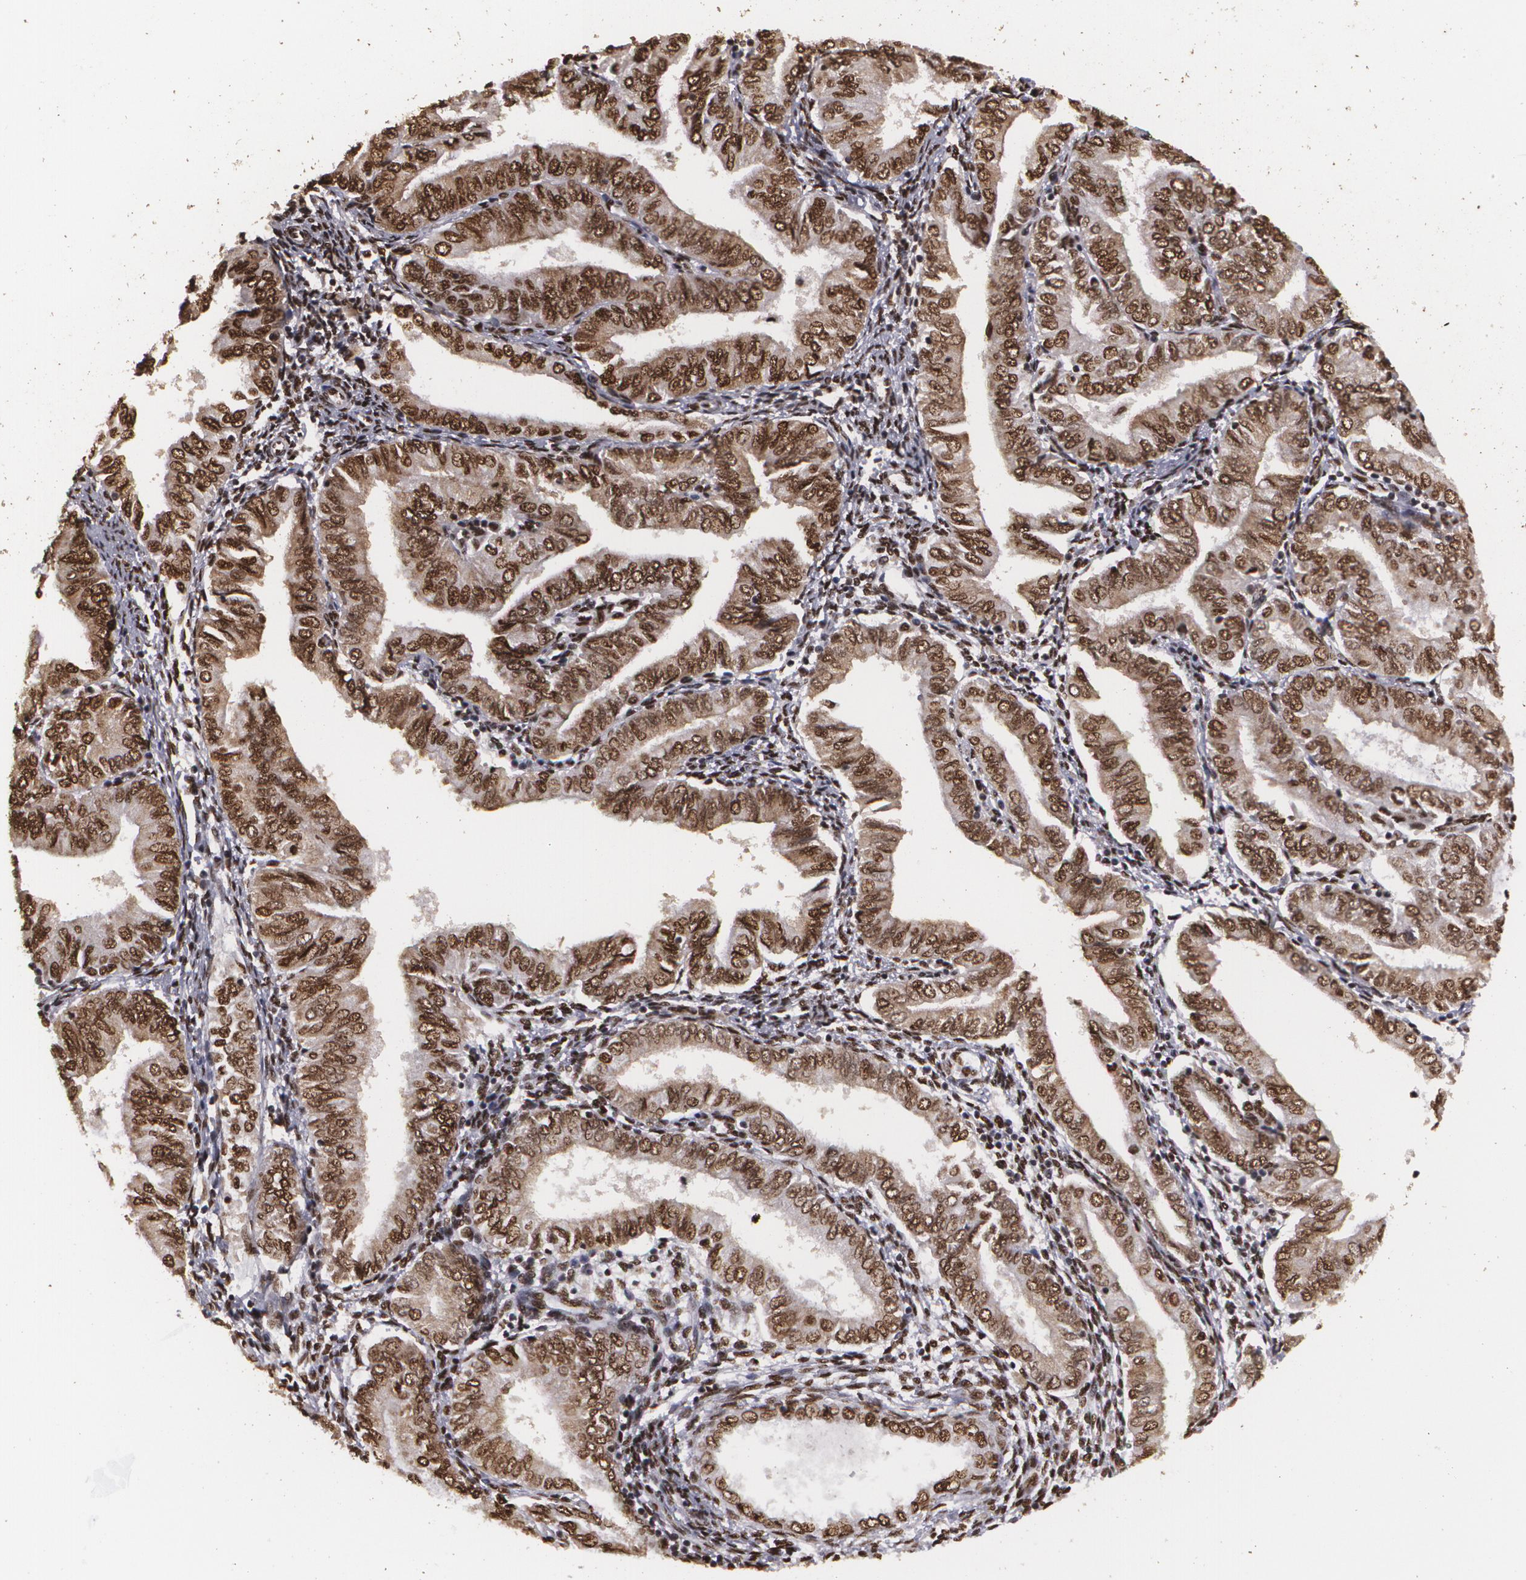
{"staining": {"intensity": "strong", "quantity": ">75%", "location": "cytoplasmic/membranous,nuclear"}, "tissue": "endometrial cancer", "cell_type": "Tumor cells", "image_type": "cancer", "snomed": [{"axis": "morphology", "description": "Adenocarcinoma, NOS"}, {"axis": "topography", "description": "Endometrium"}], "caption": "Adenocarcinoma (endometrial) stained with DAB IHC reveals high levels of strong cytoplasmic/membranous and nuclear expression in about >75% of tumor cells. (Brightfield microscopy of DAB IHC at high magnification).", "gene": "RCOR1", "patient": {"sex": "female", "age": 51}}